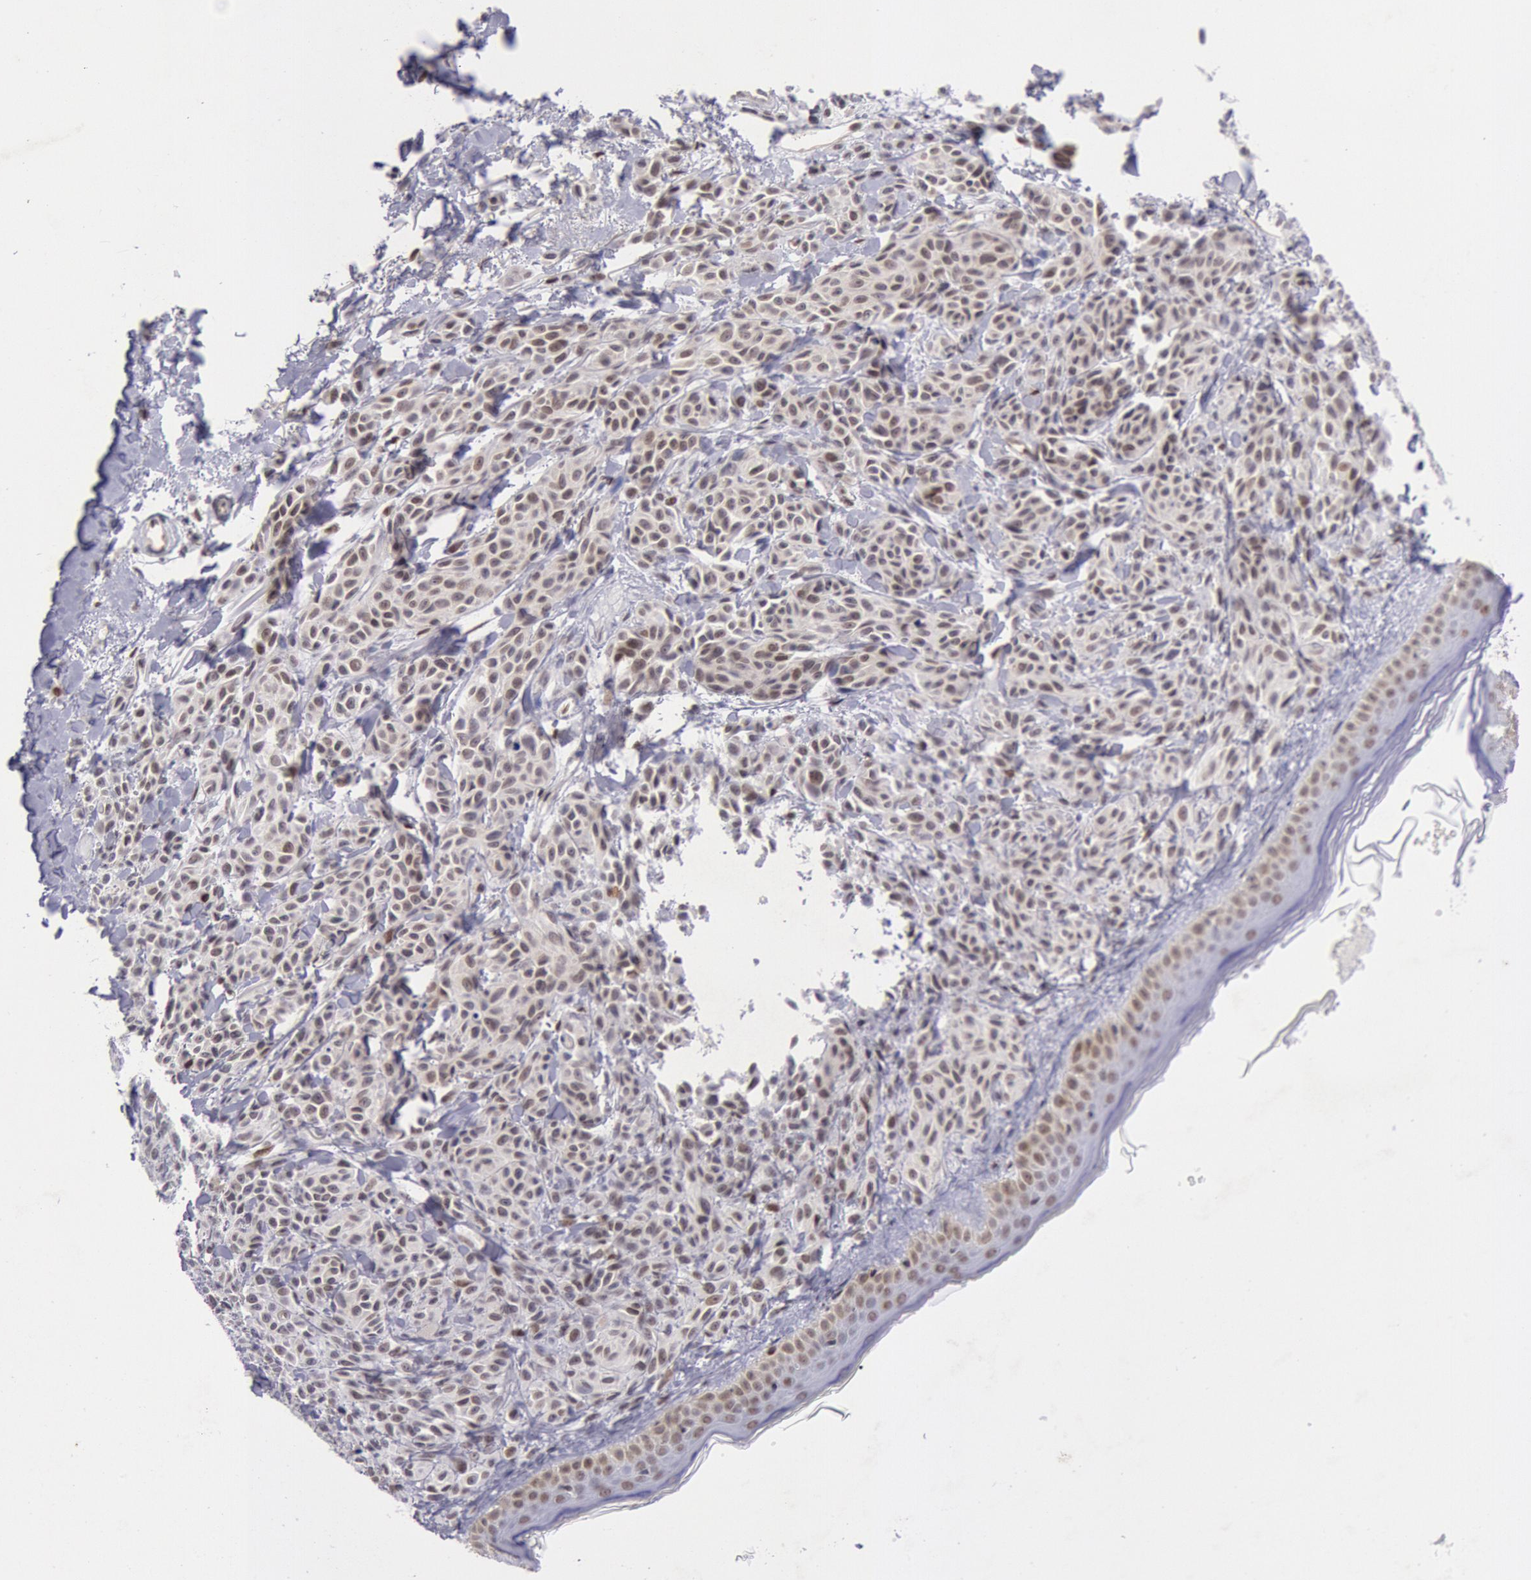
{"staining": {"intensity": "weak", "quantity": ">75%", "location": "nuclear"}, "tissue": "melanoma", "cell_type": "Tumor cells", "image_type": "cancer", "snomed": [{"axis": "morphology", "description": "Malignant melanoma, NOS"}, {"axis": "topography", "description": "Skin"}], "caption": "DAB (3,3'-diaminobenzidine) immunohistochemical staining of malignant melanoma exhibits weak nuclear protein positivity in approximately >75% of tumor cells. (Brightfield microscopy of DAB IHC at high magnification).", "gene": "CDKN2B", "patient": {"sex": "female", "age": 73}}